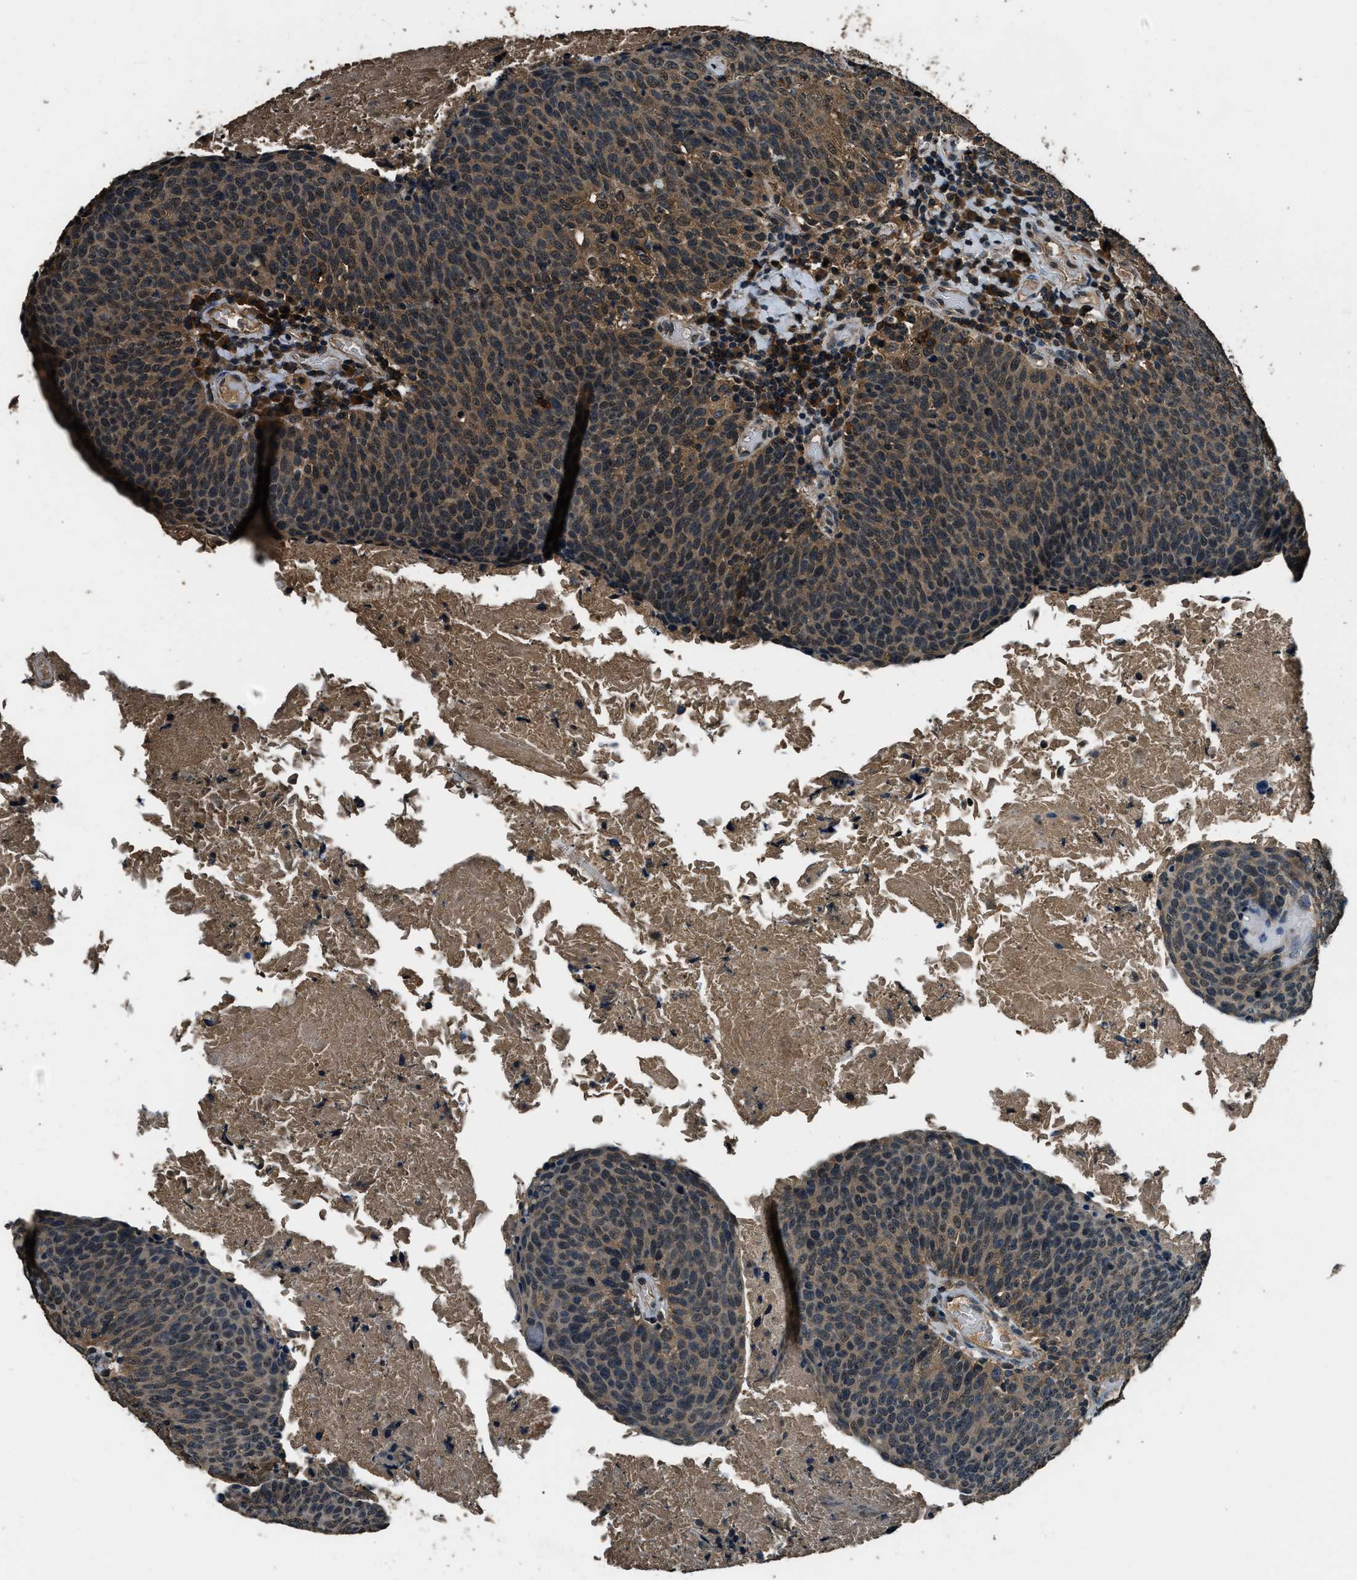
{"staining": {"intensity": "moderate", "quantity": ">75%", "location": "cytoplasmic/membranous"}, "tissue": "head and neck cancer", "cell_type": "Tumor cells", "image_type": "cancer", "snomed": [{"axis": "morphology", "description": "Squamous cell carcinoma, NOS"}, {"axis": "morphology", "description": "Squamous cell carcinoma, metastatic, NOS"}, {"axis": "topography", "description": "Lymph node"}, {"axis": "topography", "description": "Head-Neck"}], "caption": "IHC image of neoplastic tissue: human head and neck cancer stained using immunohistochemistry displays medium levels of moderate protein expression localized specifically in the cytoplasmic/membranous of tumor cells, appearing as a cytoplasmic/membranous brown color.", "gene": "SALL3", "patient": {"sex": "male", "age": 62}}